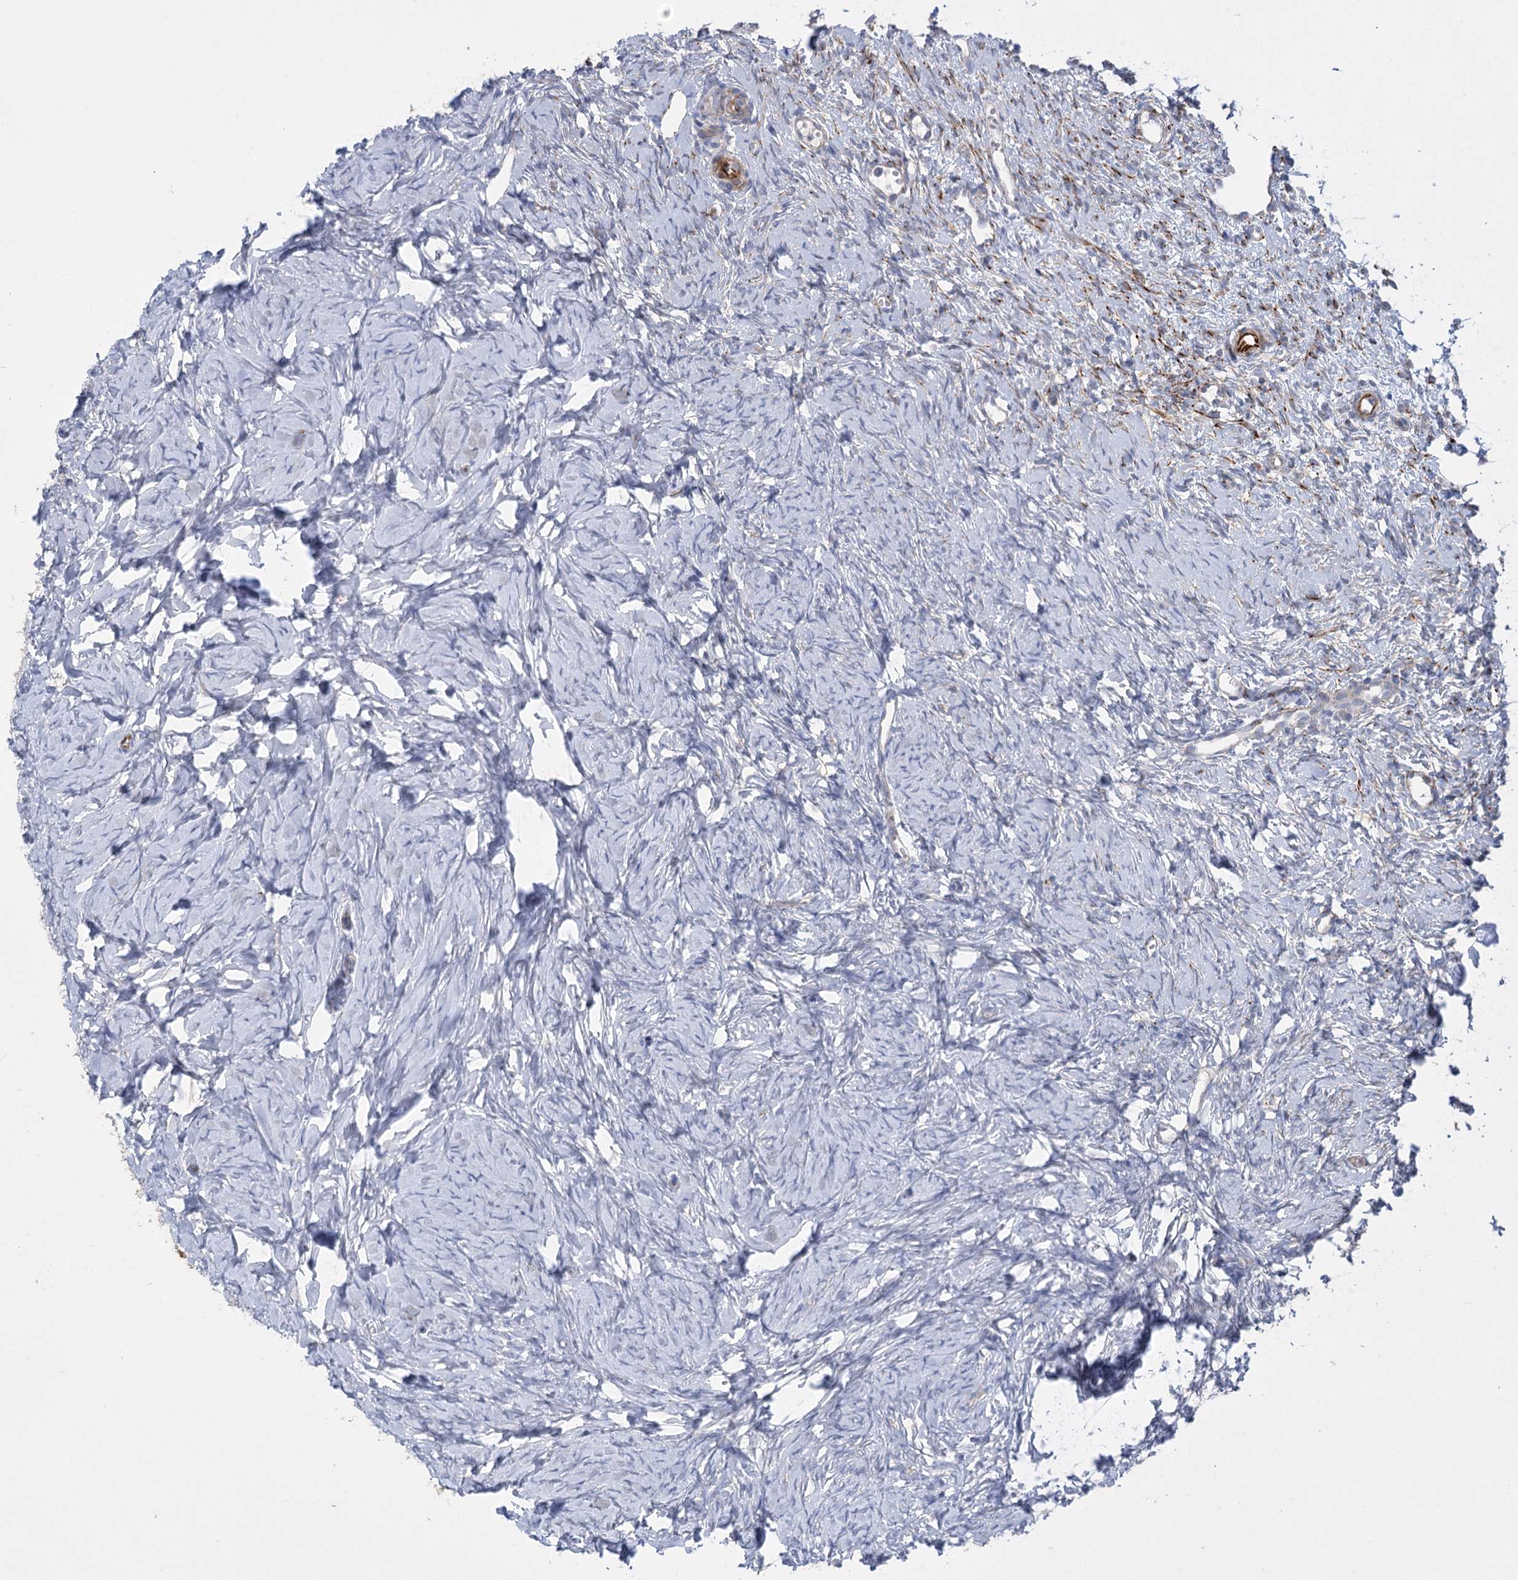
{"staining": {"intensity": "negative", "quantity": "none", "location": "none"}, "tissue": "ovary", "cell_type": "Ovarian stroma cells", "image_type": "normal", "snomed": [{"axis": "morphology", "description": "Normal tissue, NOS"}, {"axis": "topography", "description": "Ovary"}], "caption": "High power microscopy photomicrograph of an immunohistochemistry micrograph of unremarkable ovary, revealing no significant expression in ovarian stroma cells. (DAB (3,3'-diaminobenzidine) IHC visualized using brightfield microscopy, high magnification).", "gene": "DHTKD1", "patient": {"sex": "female", "age": 51}}